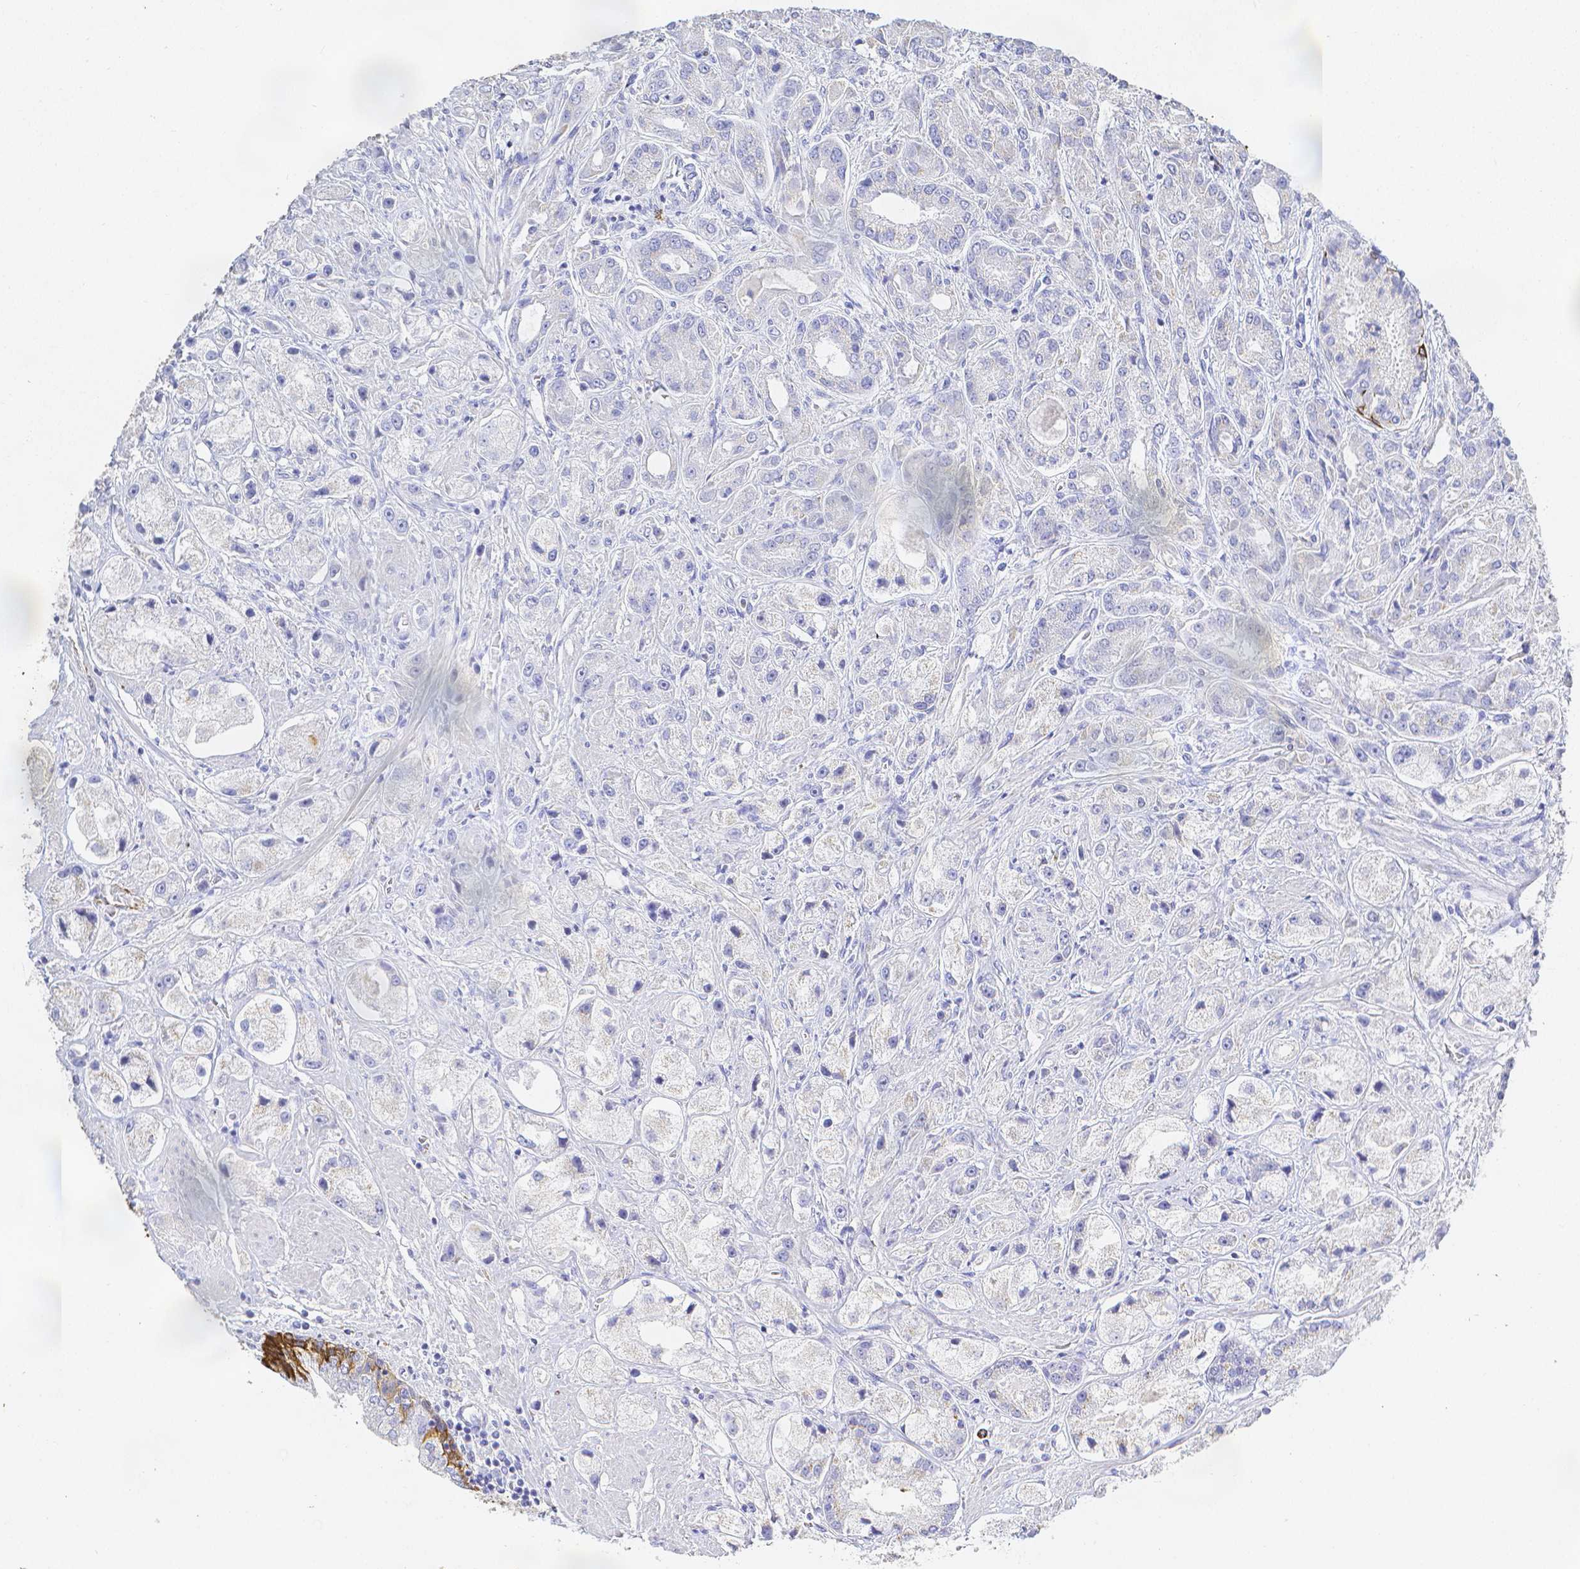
{"staining": {"intensity": "negative", "quantity": "none", "location": "none"}, "tissue": "prostate cancer", "cell_type": "Tumor cells", "image_type": "cancer", "snomed": [{"axis": "morphology", "description": "Adenocarcinoma, High grade"}, {"axis": "topography", "description": "Prostate"}], "caption": "IHC micrograph of neoplastic tissue: prostate cancer stained with DAB (3,3'-diaminobenzidine) demonstrates no significant protein expression in tumor cells. (DAB IHC, high magnification).", "gene": "SMURF1", "patient": {"sex": "male", "age": 67}}